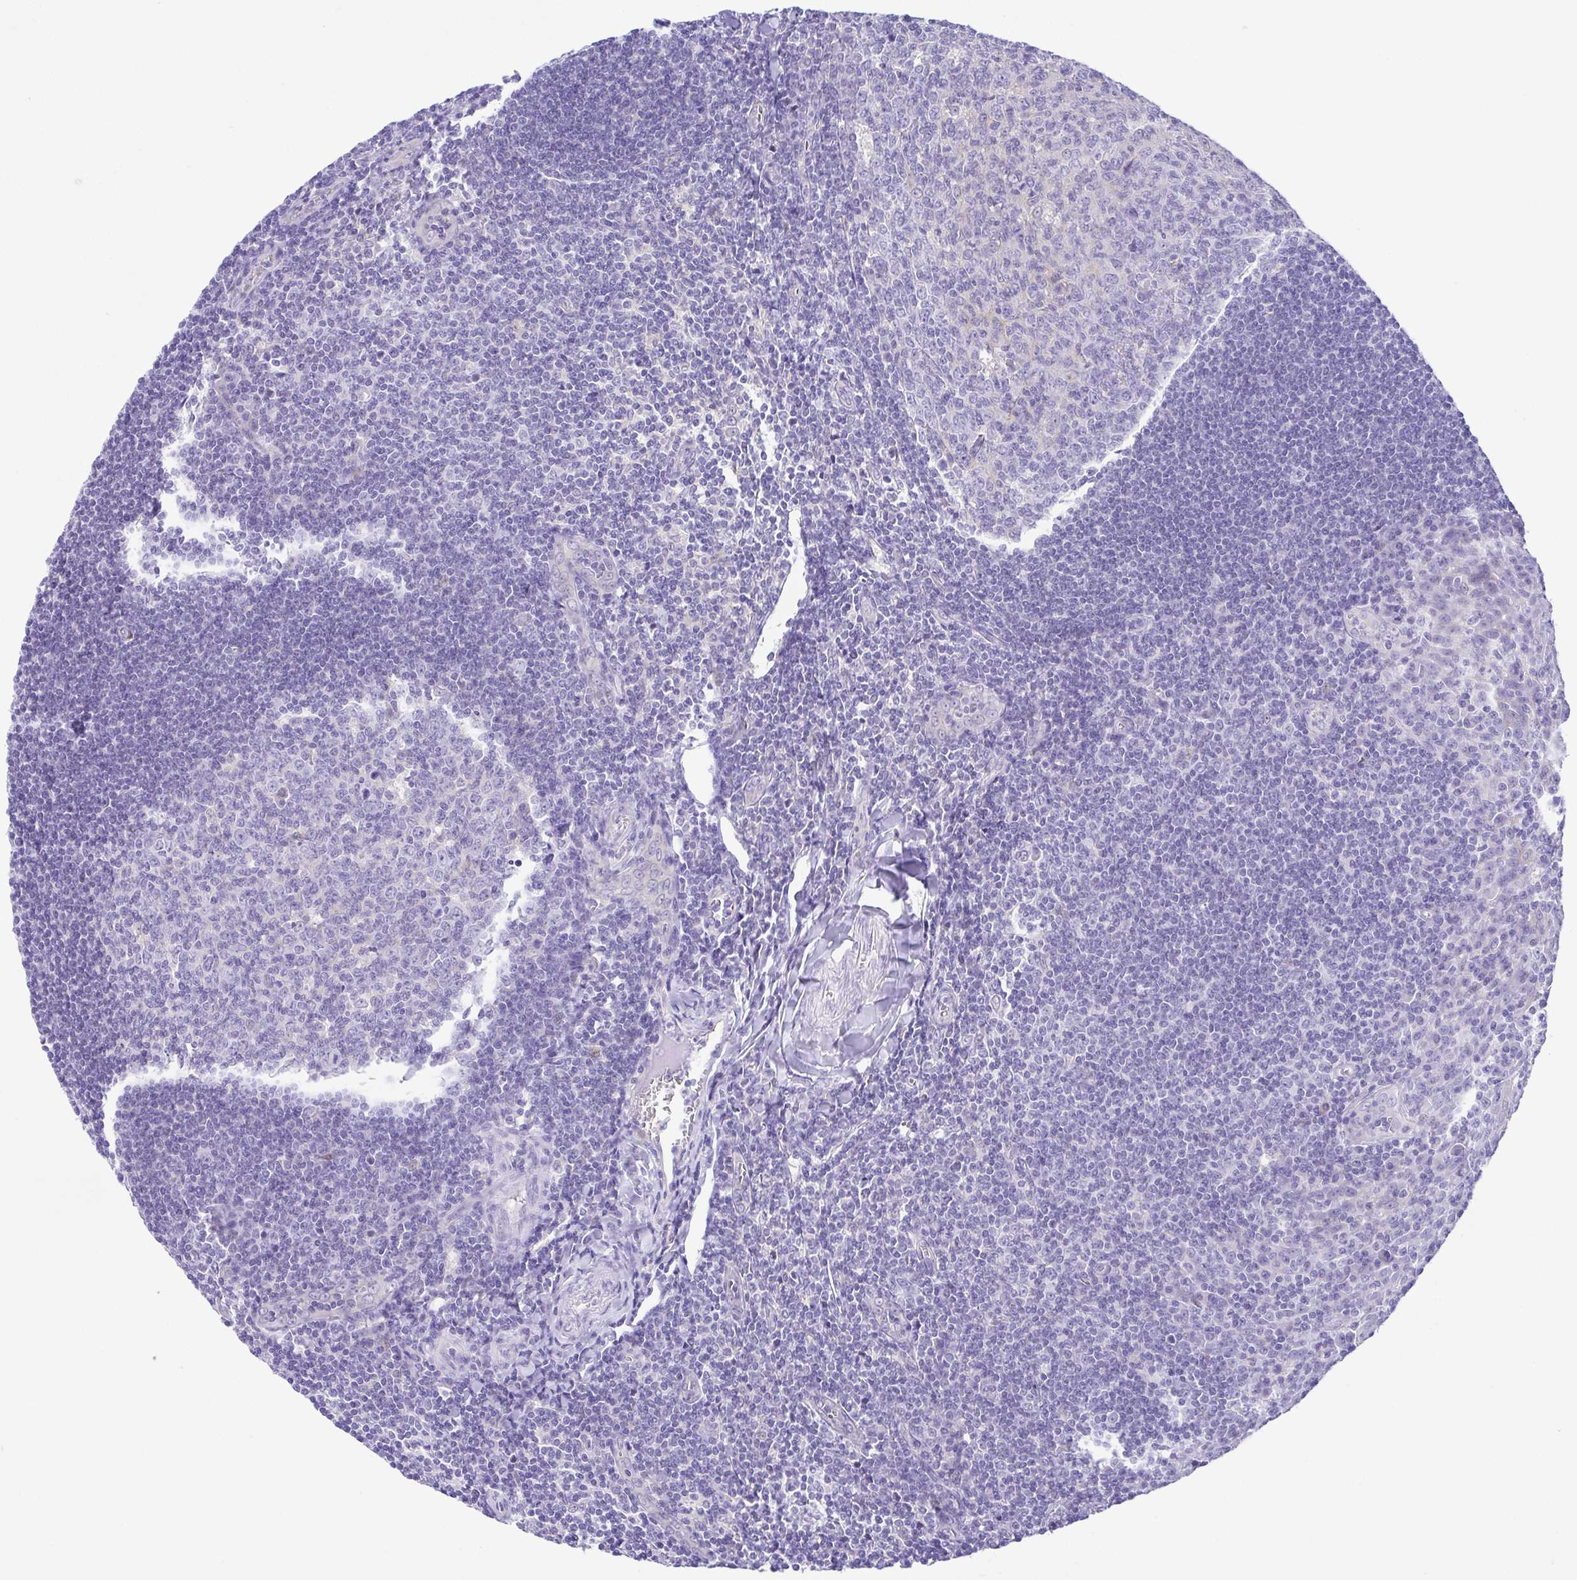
{"staining": {"intensity": "negative", "quantity": "none", "location": "none"}, "tissue": "tonsil", "cell_type": "Germinal center cells", "image_type": "normal", "snomed": [{"axis": "morphology", "description": "Normal tissue, NOS"}, {"axis": "topography", "description": "Tonsil"}], "caption": "Human tonsil stained for a protein using immunohistochemistry (IHC) reveals no expression in germinal center cells.", "gene": "EPB42", "patient": {"sex": "male", "age": 27}}